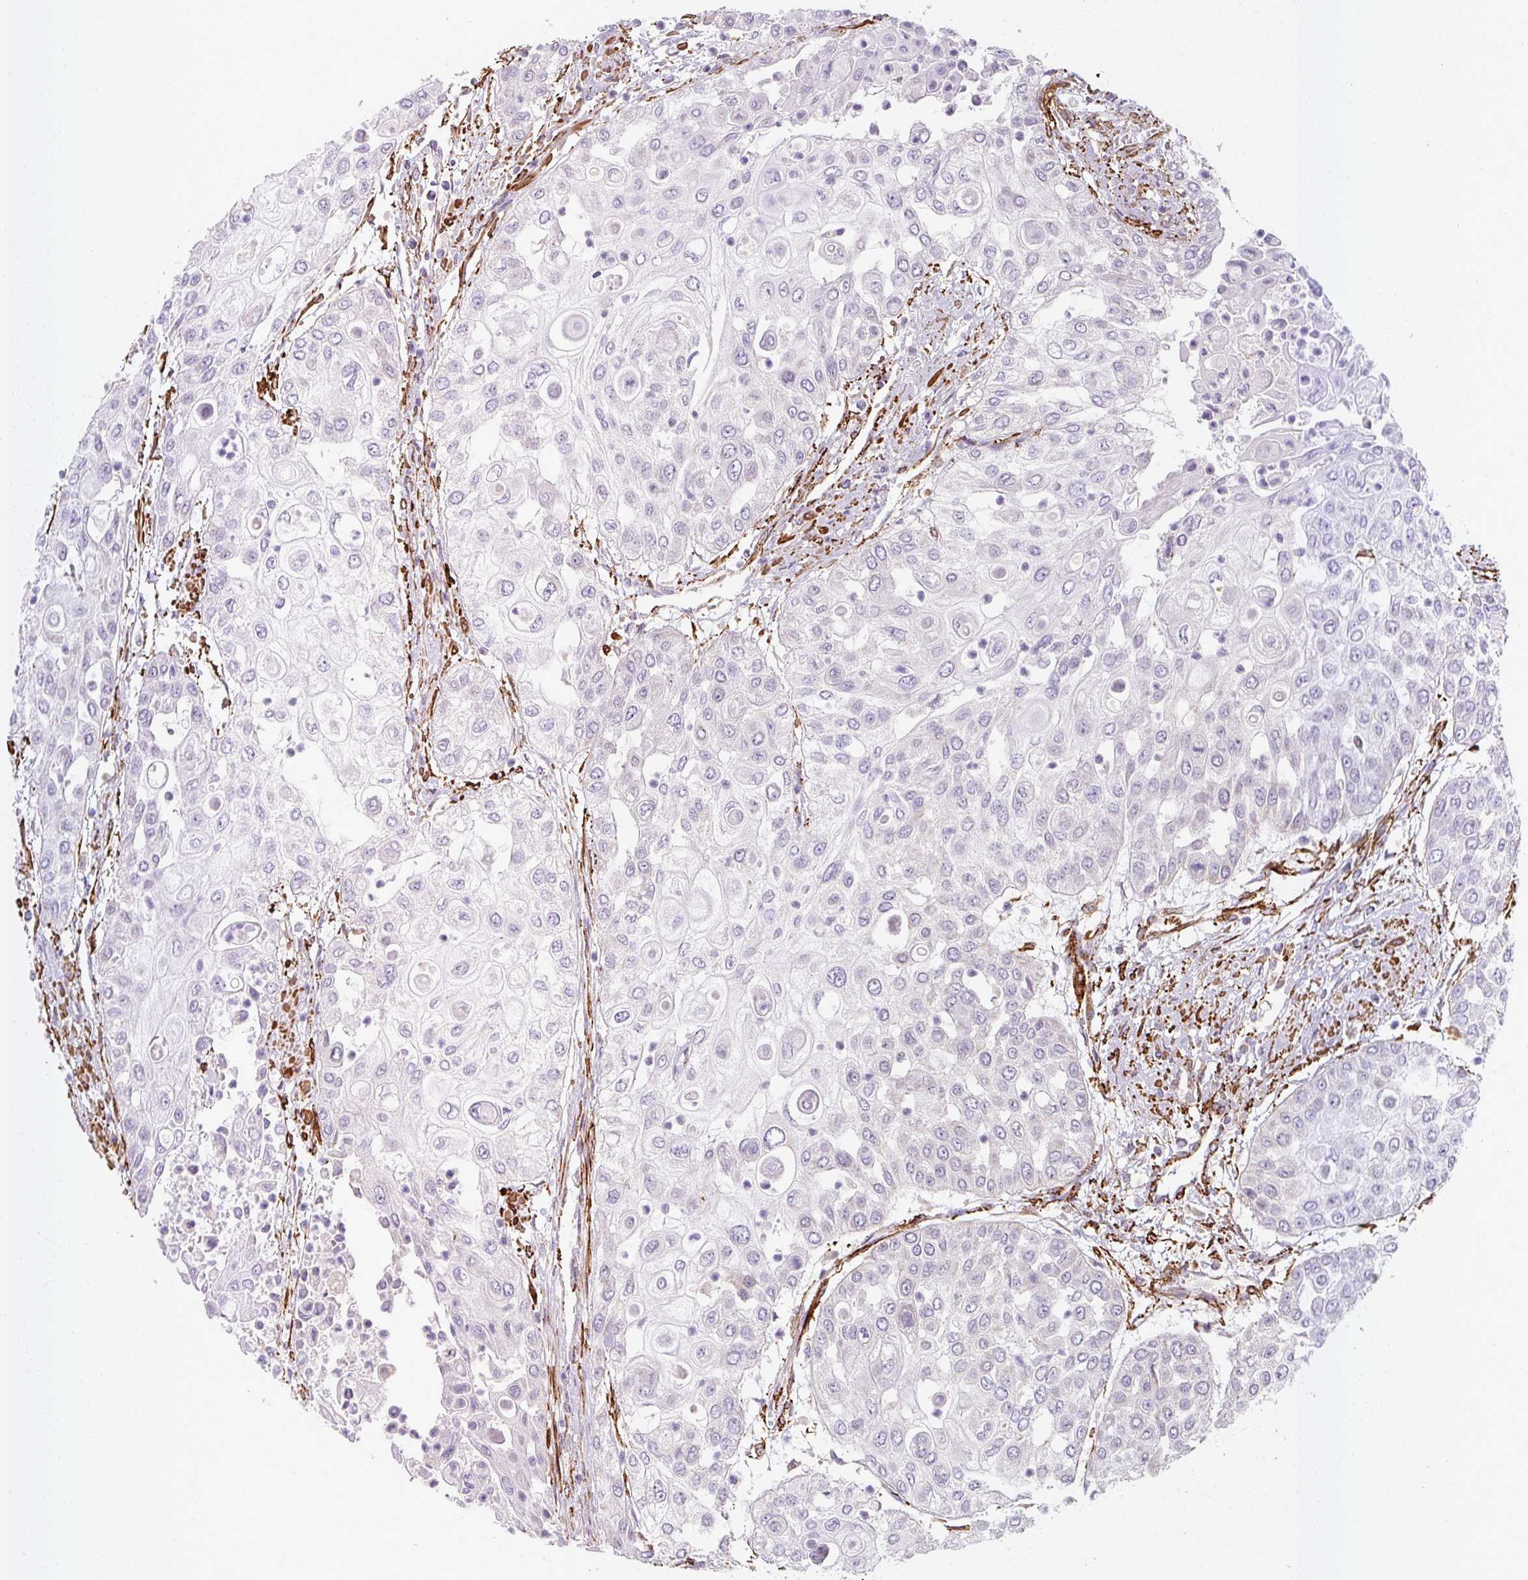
{"staining": {"intensity": "negative", "quantity": "none", "location": "none"}, "tissue": "urothelial cancer", "cell_type": "Tumor cells", "image_type": "cancer", "snomed": [{"axis": "morphology", "description": "Urothelial carcinoma, High grade"}, {"axis": "topography", "description": "Urinary bladder"}], "caption": "Urothelial cancer stained for a protein using immunohistochemistry exhibits no expression tumor cells.", "gene": "MRPS5", "patient": {"sex": "female", "age": 79}}